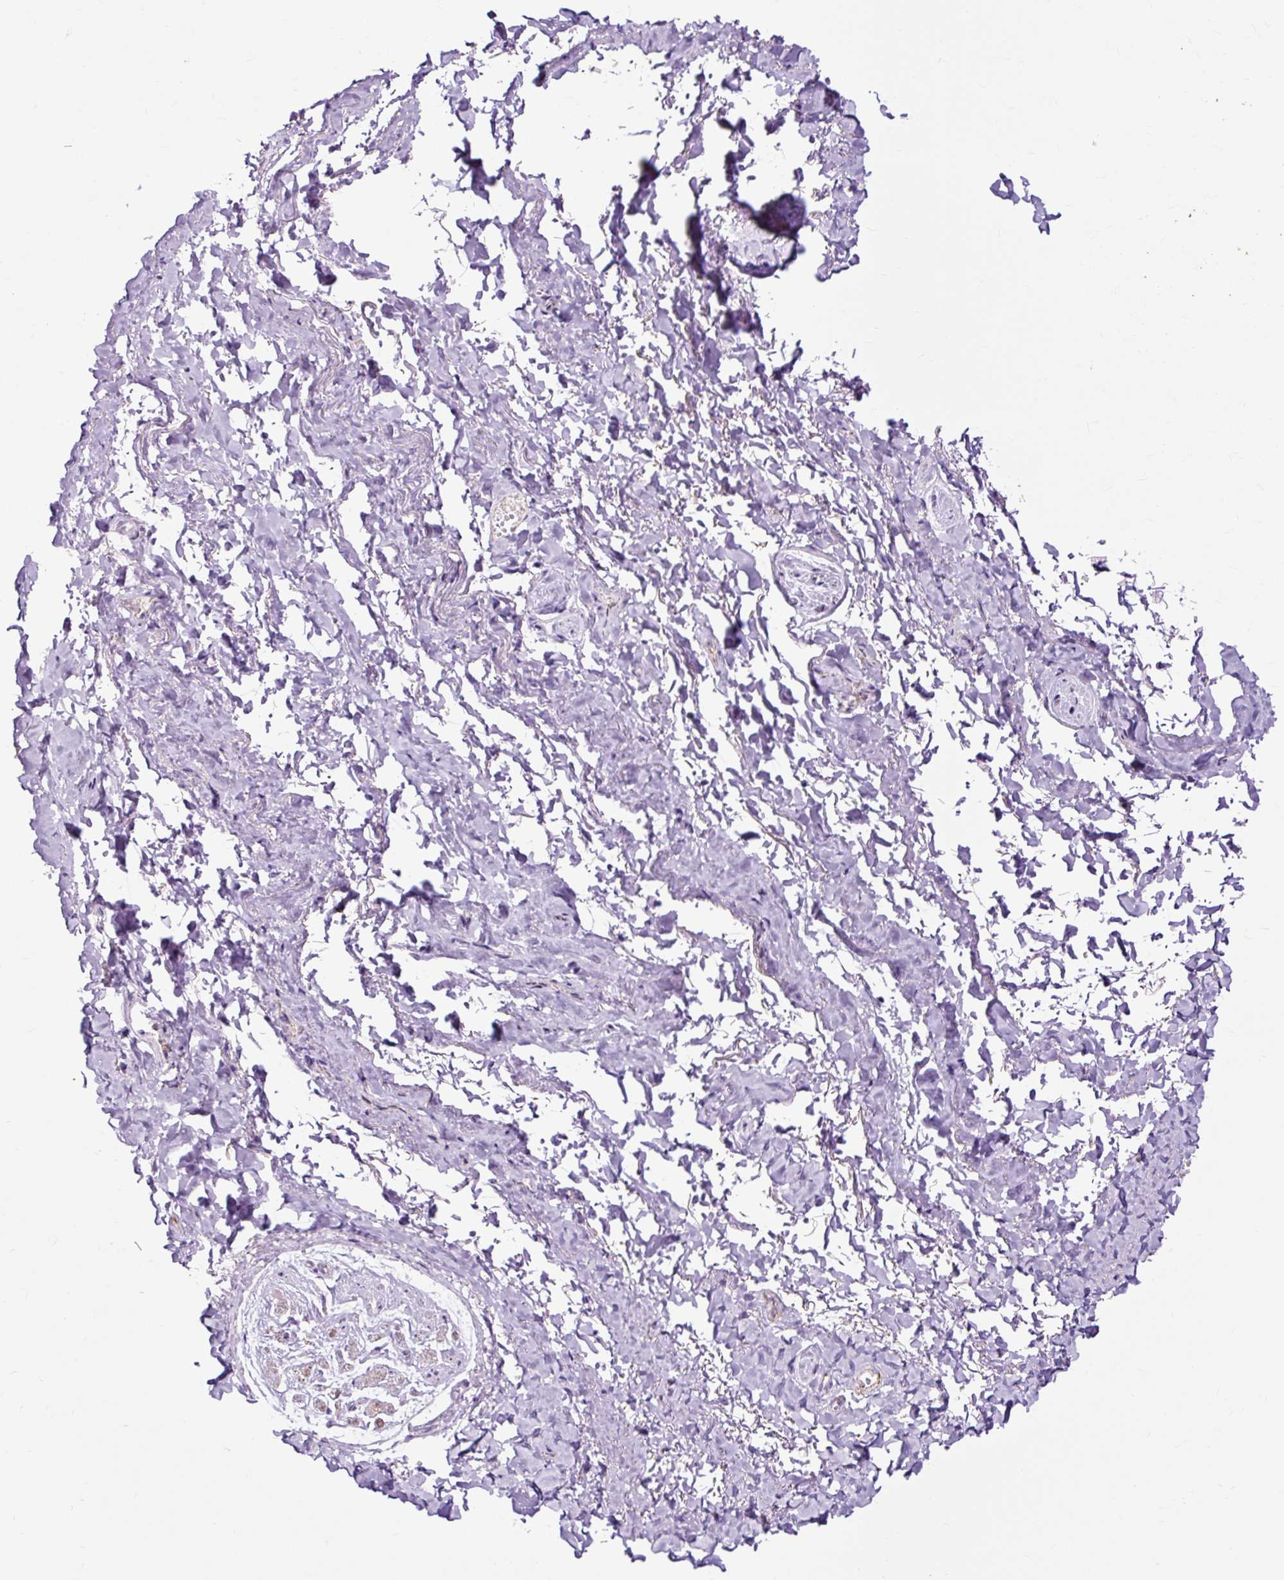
{"staining": {"intensity": "negative", "quantity": "none", "location": "none"}, "tissue": "adipose tissue", "cell_type": "Adipocytes", "image_type": "normal", "snomed": [{"axis": "morphology", "description": "Normal tissue, NOS"}, {"axis": "topography", "description": "Vulva"}, {"axis": "topography", "description": "Vagina"}, {"axis": "topography", "description": "Peripheral nerve tissue"}], "caption": "Immunohistochemistry (IHC) image of benign adipose tissue stained for a protein (brown), which displays no staining in adipocytes. (DAB (3,3'-diaminobenzidine) IHC visualized using brightfield microscopy, high magnification).", "gene": "DLAT", "patient": {"sex": "female", "age": 66}}